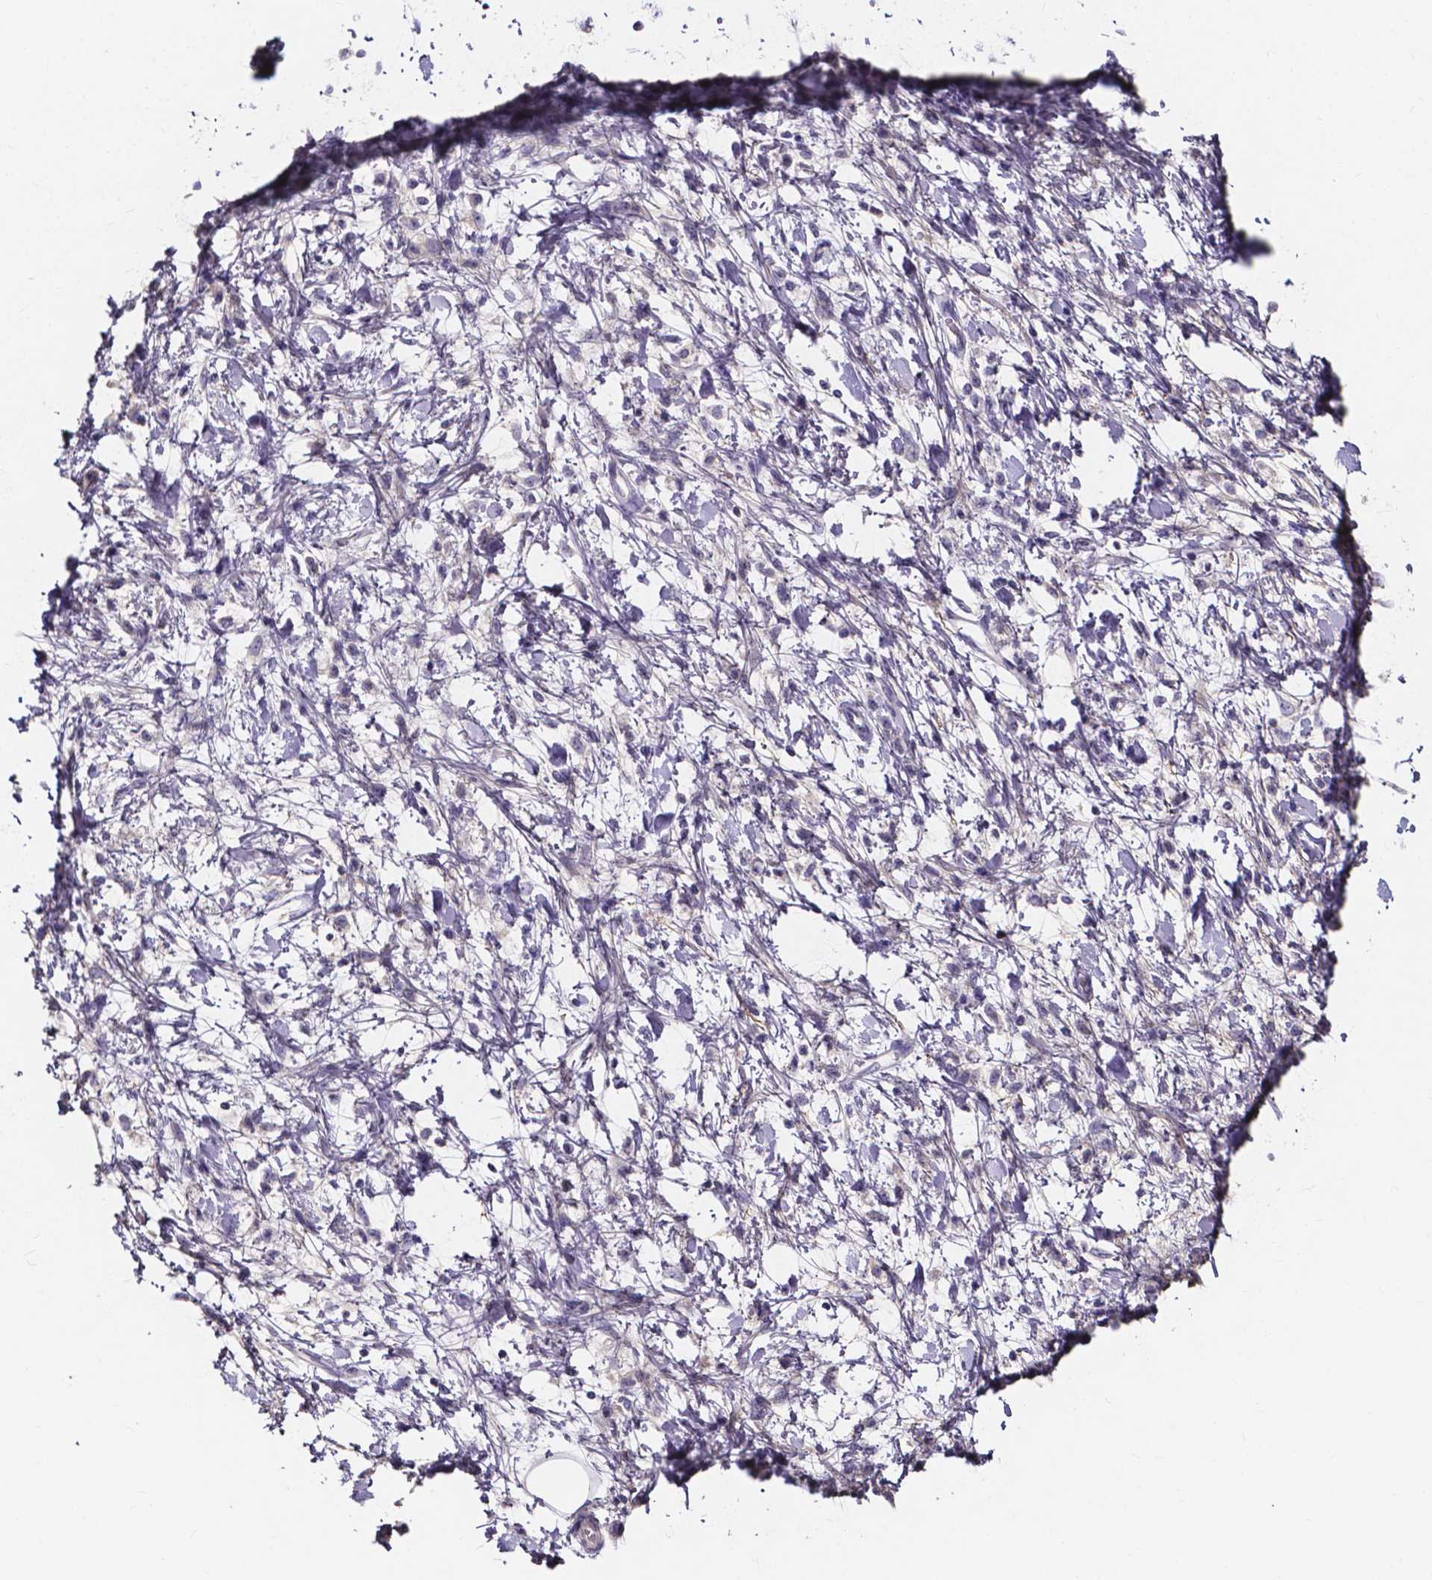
{"staining": {"intensity": "negative", "quantity": "none", "location": "none"}, "tissue": "stomach cancer", "cell_type": "Tumor cells", "image_type": "cancer", "snomed": [{"axis": "morphology", "description": "Adenocarcinoma, NOS"}, {"axis": "topography", "description": "Stomach"}], "caption": "Tumor cells show no significant positivity in stomach cancer.", "gene": "SPOCD1", "patient": {"sex": "female", "age": 60}}